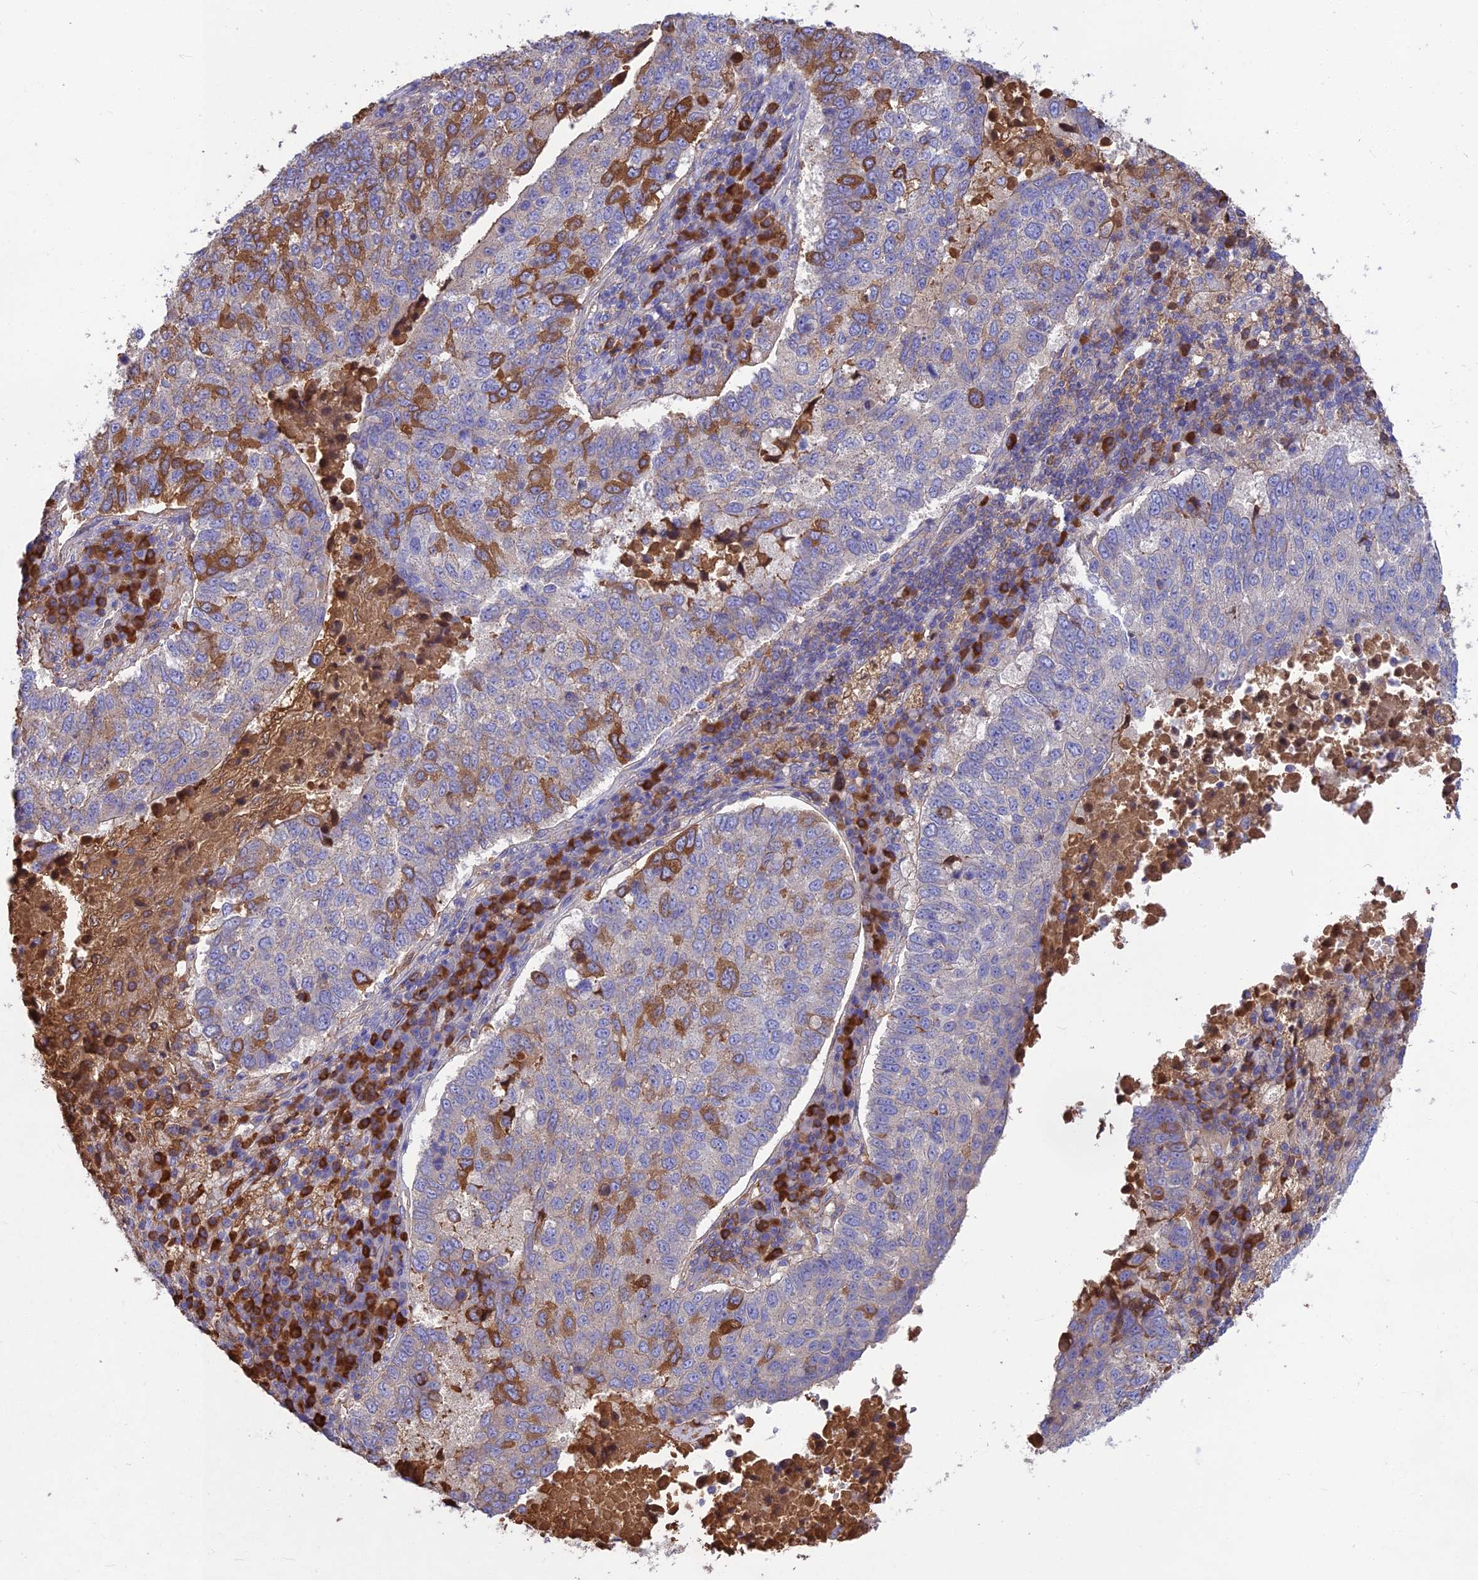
{"staining": {"intensity": "strong", "quantity": "<25%", "location": "cytoplasmic/membranous"}, "tissue": "lung cancer", "cell_type": "Tumor cells", "image_type": "cancer", "snomed": [{"axis": "morphology", "description": "Squamous cell carcinoma, NOS"}, {"axis": "topography", "description": "Lung"}], "caption": "Immunohistochemistry staining of lung squamous cell carcinoma, which shows medium levels of strong cytoplasmic/membranous expression in approximately <25% of tumor cells indicating strong cytoplasmic/membranous protein staining. The staining was performed using DAB (brown) for protein detection and nuclei were counterstained in hematoxylin (blue).", "gene": "SNAP91", "patient": {"sex": "male", "age": 73}}